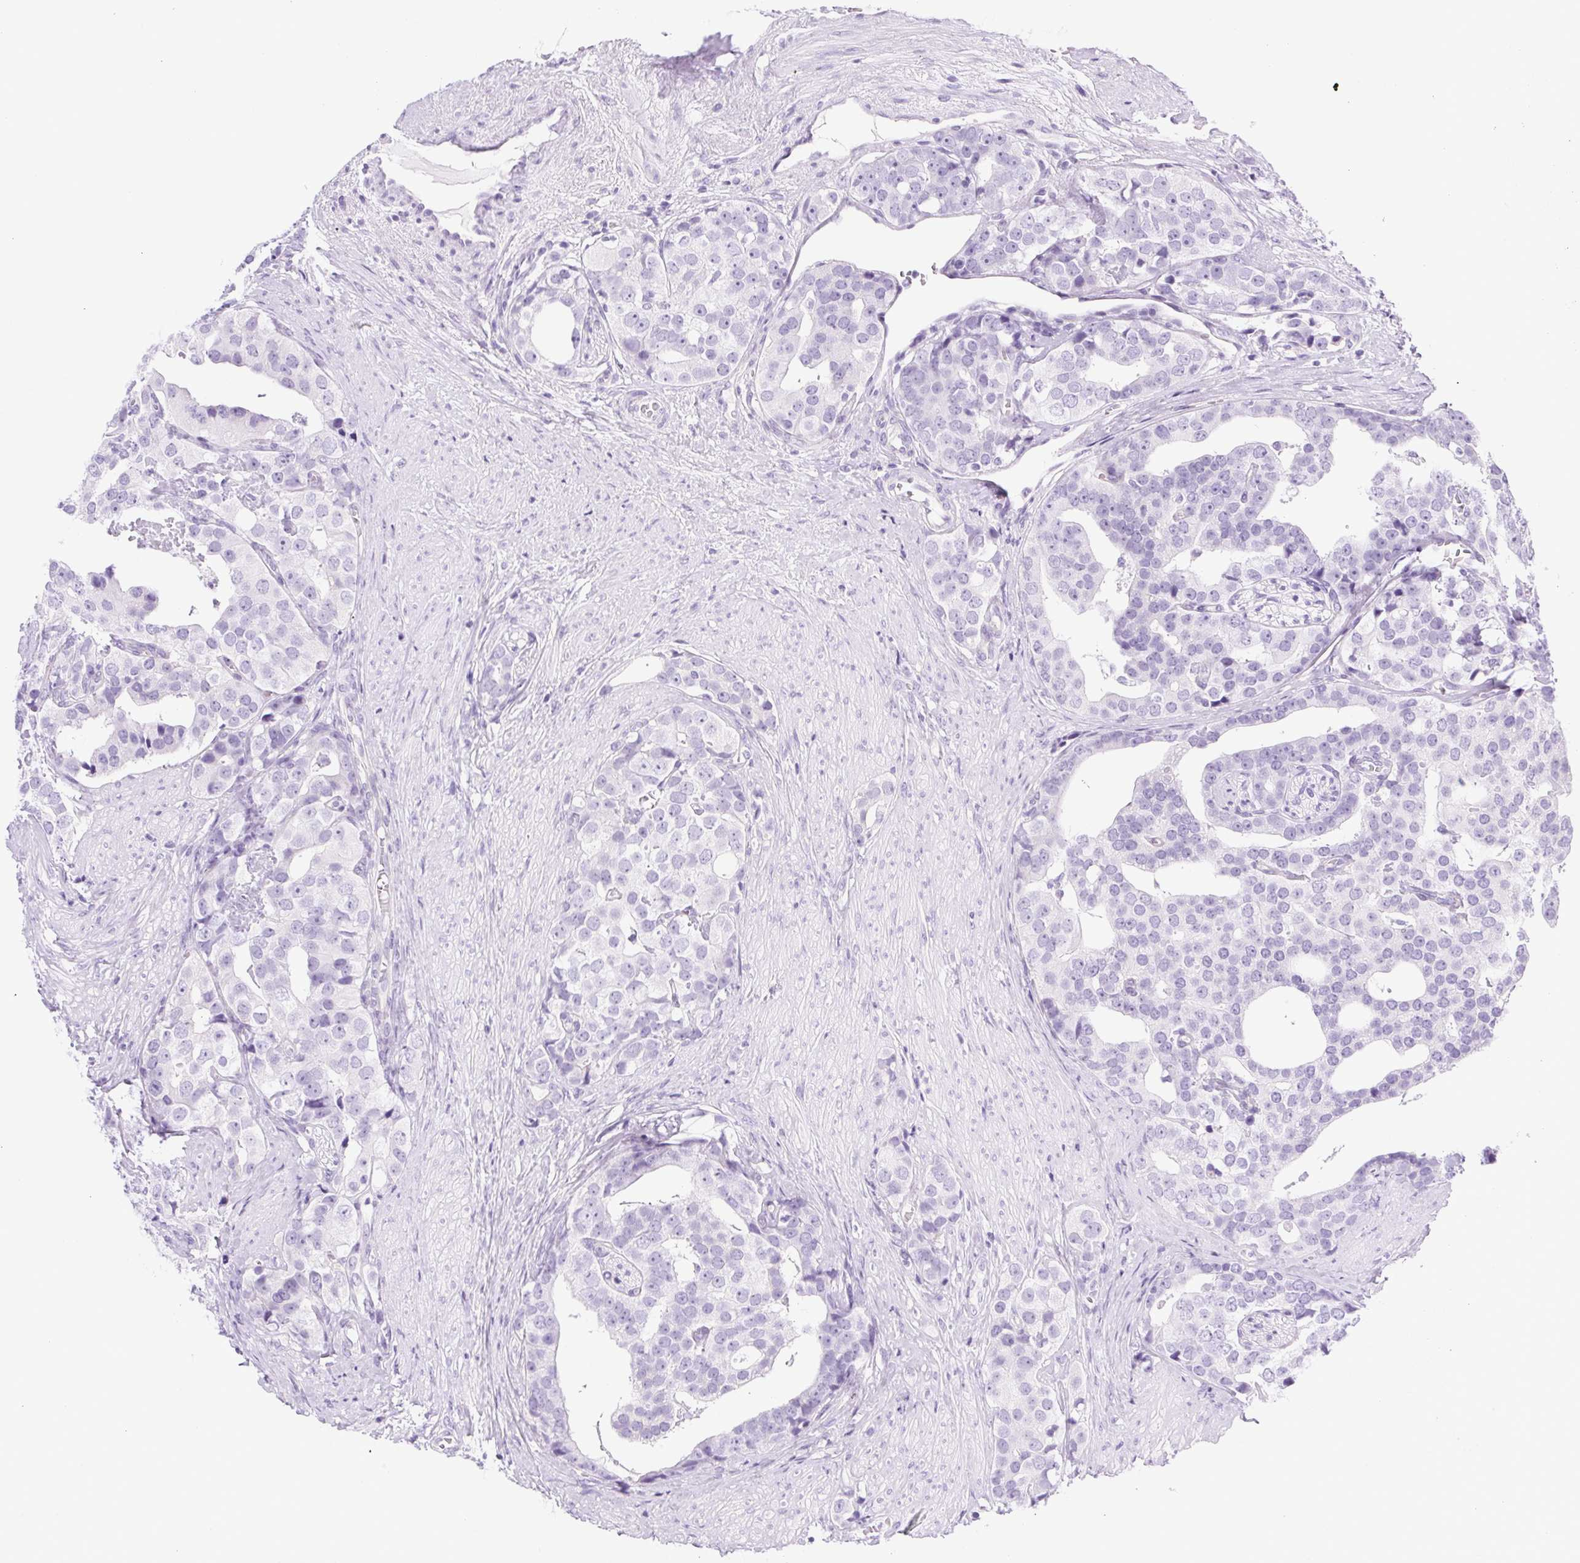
{"staining": {"intensity": "negative", "quantity": "none", "location": "none"}, "tissue": "prostate cancer", "cell_type": "Tumor cells", "image_type": "cancer", "snomed": [{"axis": "morphology", "description": "Adenocarcinoma, High grade"}, {"axis": "topography", "description": "Prostate"}], "caption": "High magnification brightfield microscopy of prostate adenocarcinoma (high-grade) stained with DAB (brown) and counterstained with hematoxylin (blue): tumor cells show no significant staining.", "gene": "SPACA5B", "patient": {"sex": "male", "age": 71}}